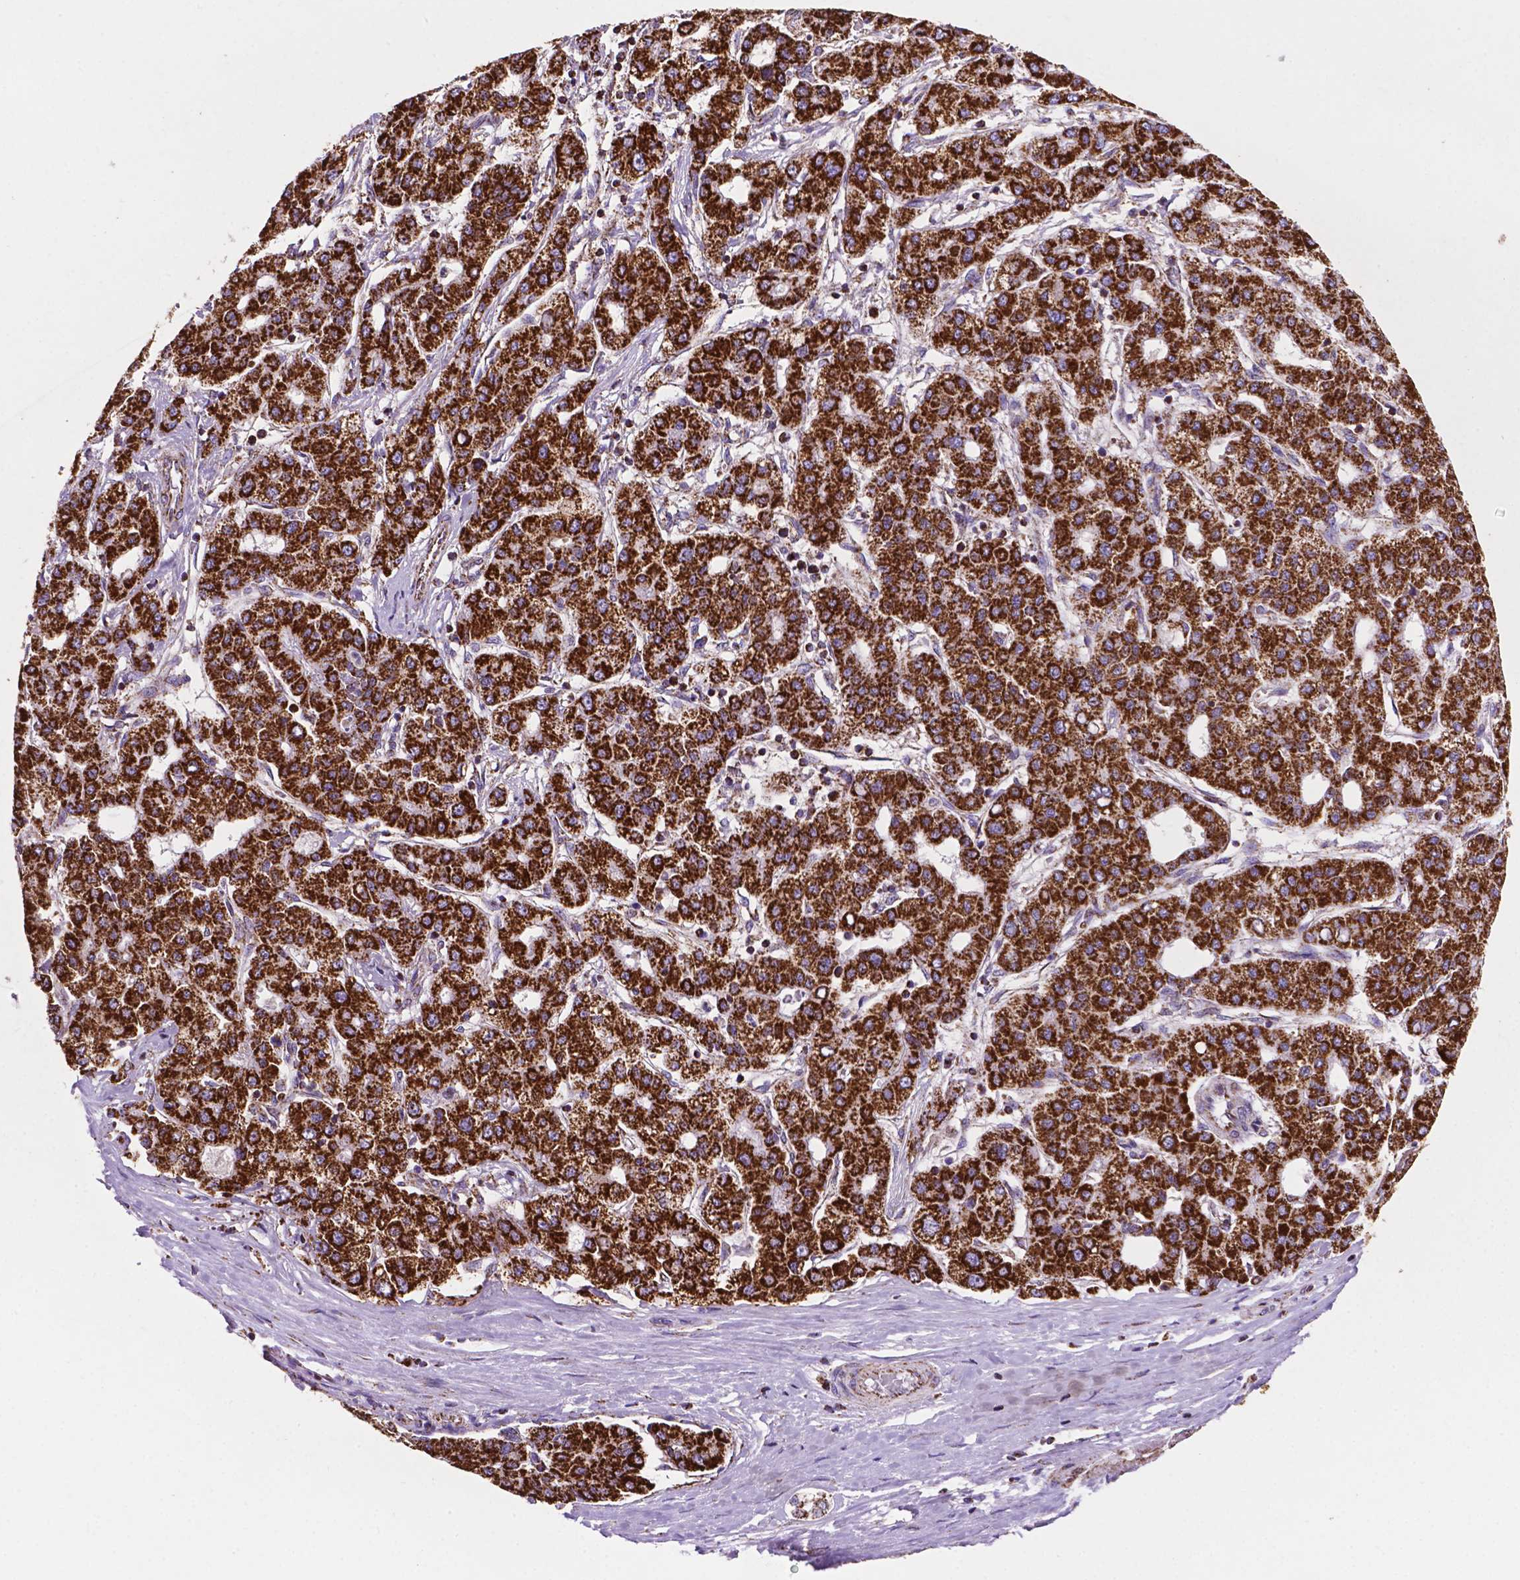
{"staining": {"intensity": "strong", "quantity": ">75%", "location": "cytoplasmic/membranous"}, "tissue": "liver cancer", "cell_type": "Tumor cells", "image_type": "cancer", "snomed": [{"axis": "morphology", "description": "Carcinoma, Hepatocellular, NOS"}, {"axis": "topography", "description": "Liver"}], "caption": "Liver cancer tissue reveals strong cytoplasmic/membranous staining in about >75% of tumor cells", "gene": "HSPD1", "patient": {"sex": "male", "age": 65}}